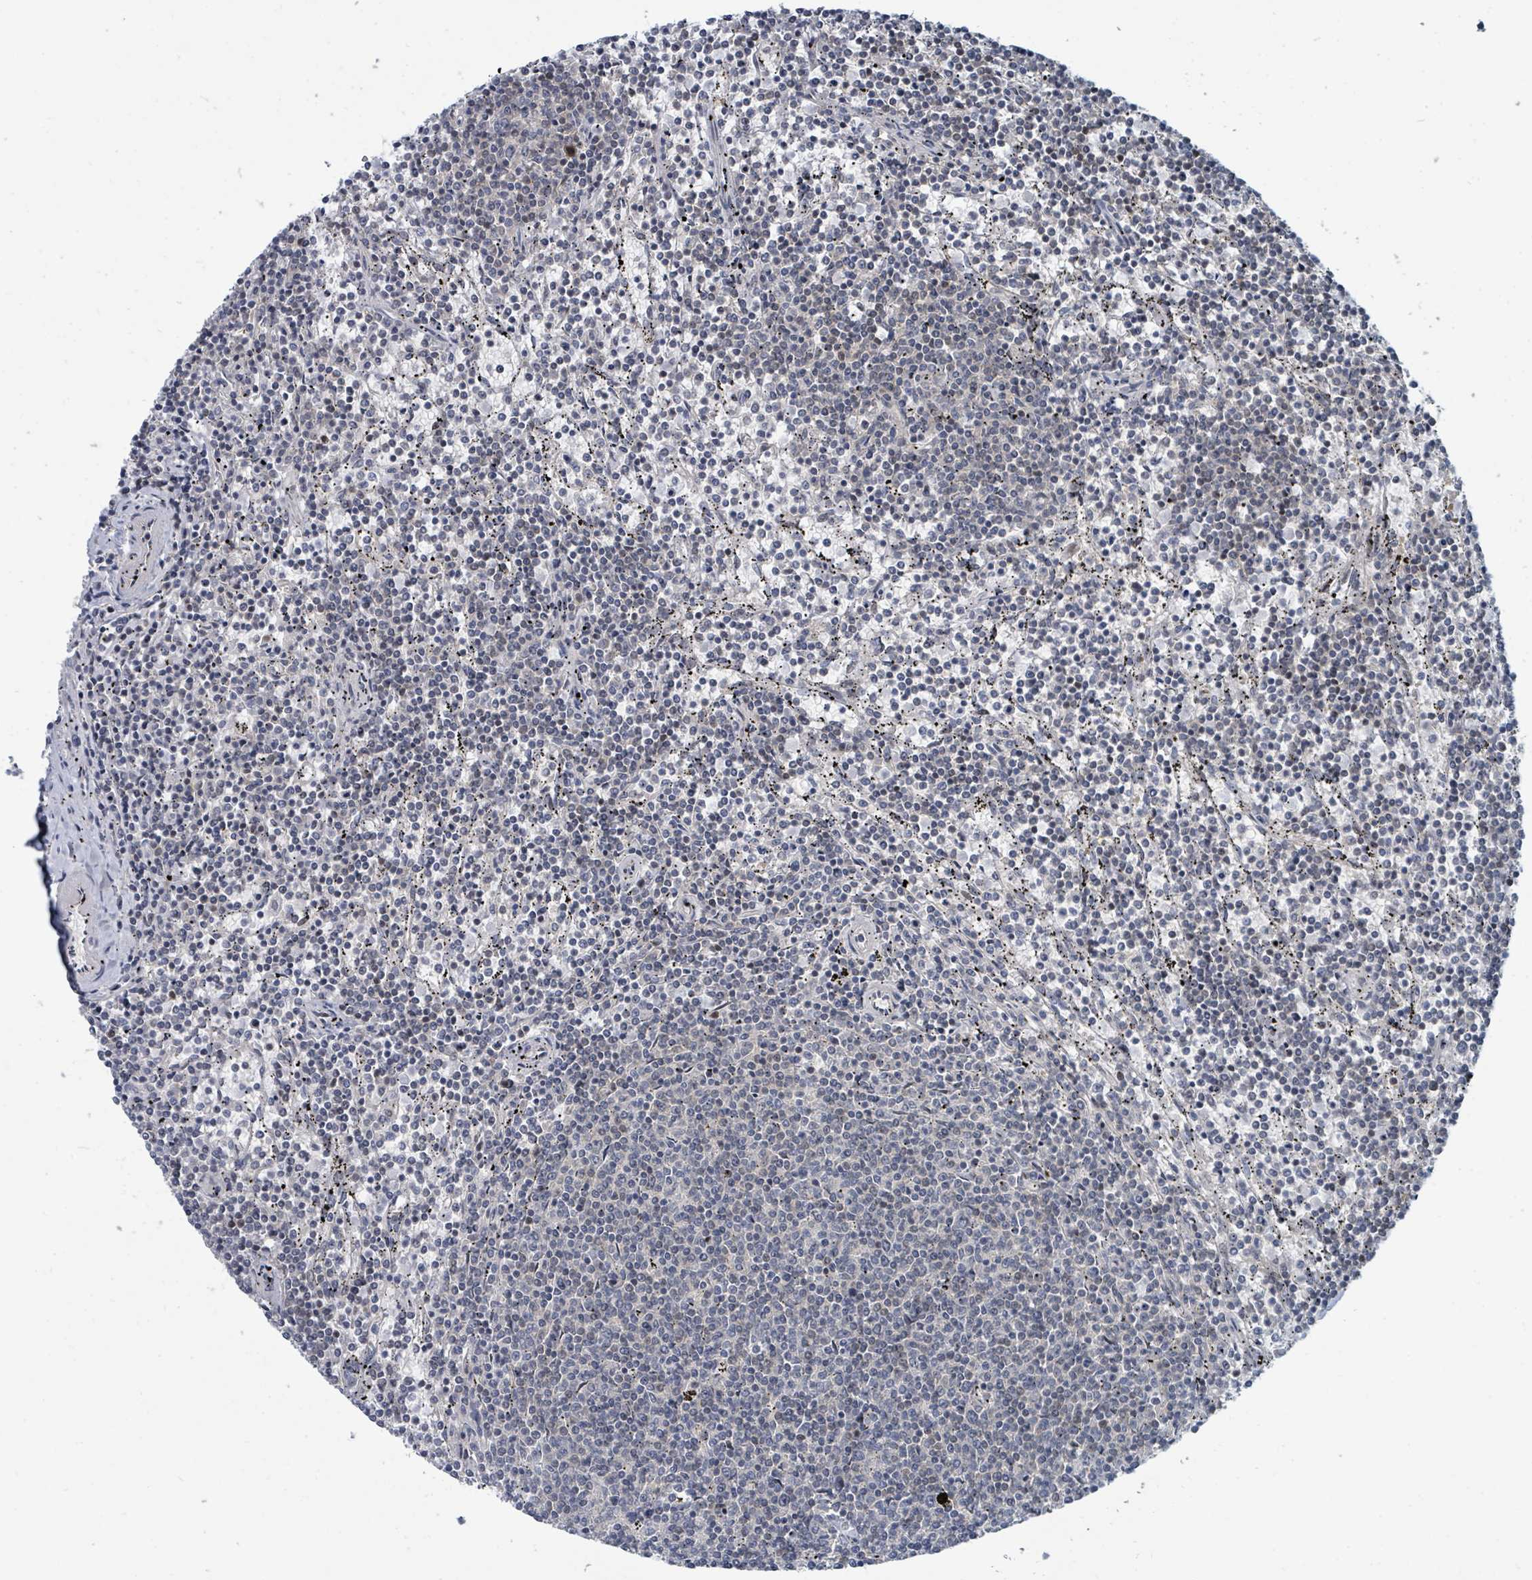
{"staining": {"intensity": "negative", "quantity": "none", "location": "none"}, "tissue": "lymphoma", "cell_type": "Tumor cells", "image_type": "cancer", "snomed": [{"axis": "morphology", "description": "Malignant lymphoma, non-Hodgkin's type, Low grade"}, {"axis": "topography", "description": "Spleen"}], "caption": "High magnification brightfield microscopy of low-grade malignant lymphoma, non-Hodgkin's type stained with DAB (brown) and counterstained with hematoxylin (blue): tumor cells show no significant positivity. Nuclei are stained in blue.", "gene": "SUMO4", "patient": {"sex": "female", "age": 50}}